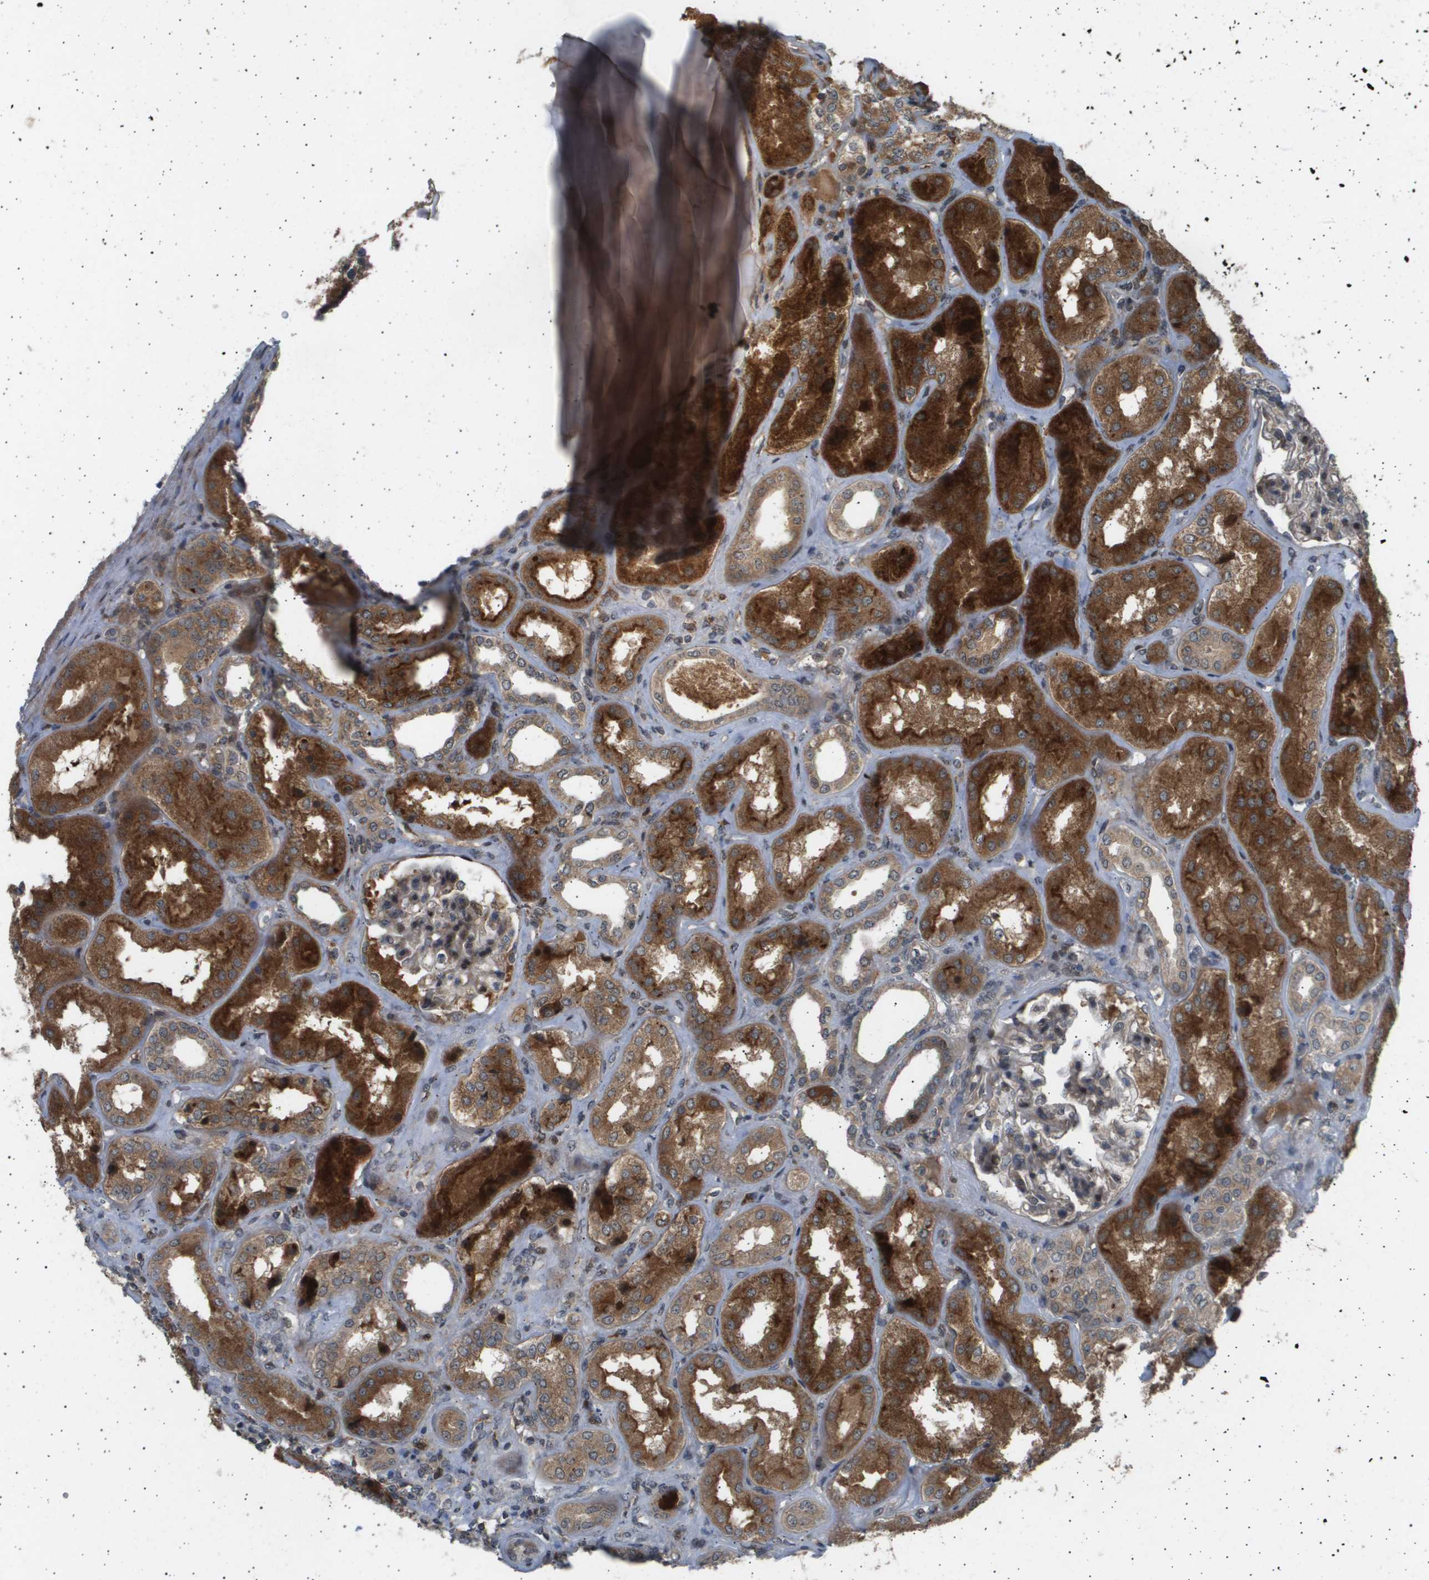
{"staining": {"intensity": "moderate", "quantity": "25%-75%", "location": "cytoplasmic/membranous"}, "tissue": "kidney", "cell_type": "Cells in glomeruli", "image_type": "normal", "snomed": [{"axis": "morphology", "description": "Normal tissue, NOS"}, {"axis": "topography", "description": "Kidney"}], "caption": "Immunohistochemistry (IHC) image of unremarkable kidney: human kidney stained using immunohistochemistry (IHC) reveals medium levels of moderate protein expression localized specifically in the cytoplasmic/membranous of cells in glomeruli, appearing as a cytoplasmic/membranous brown color.", "gene": "TNRC6A", "patient": {"sex": "female", "age": 56}}